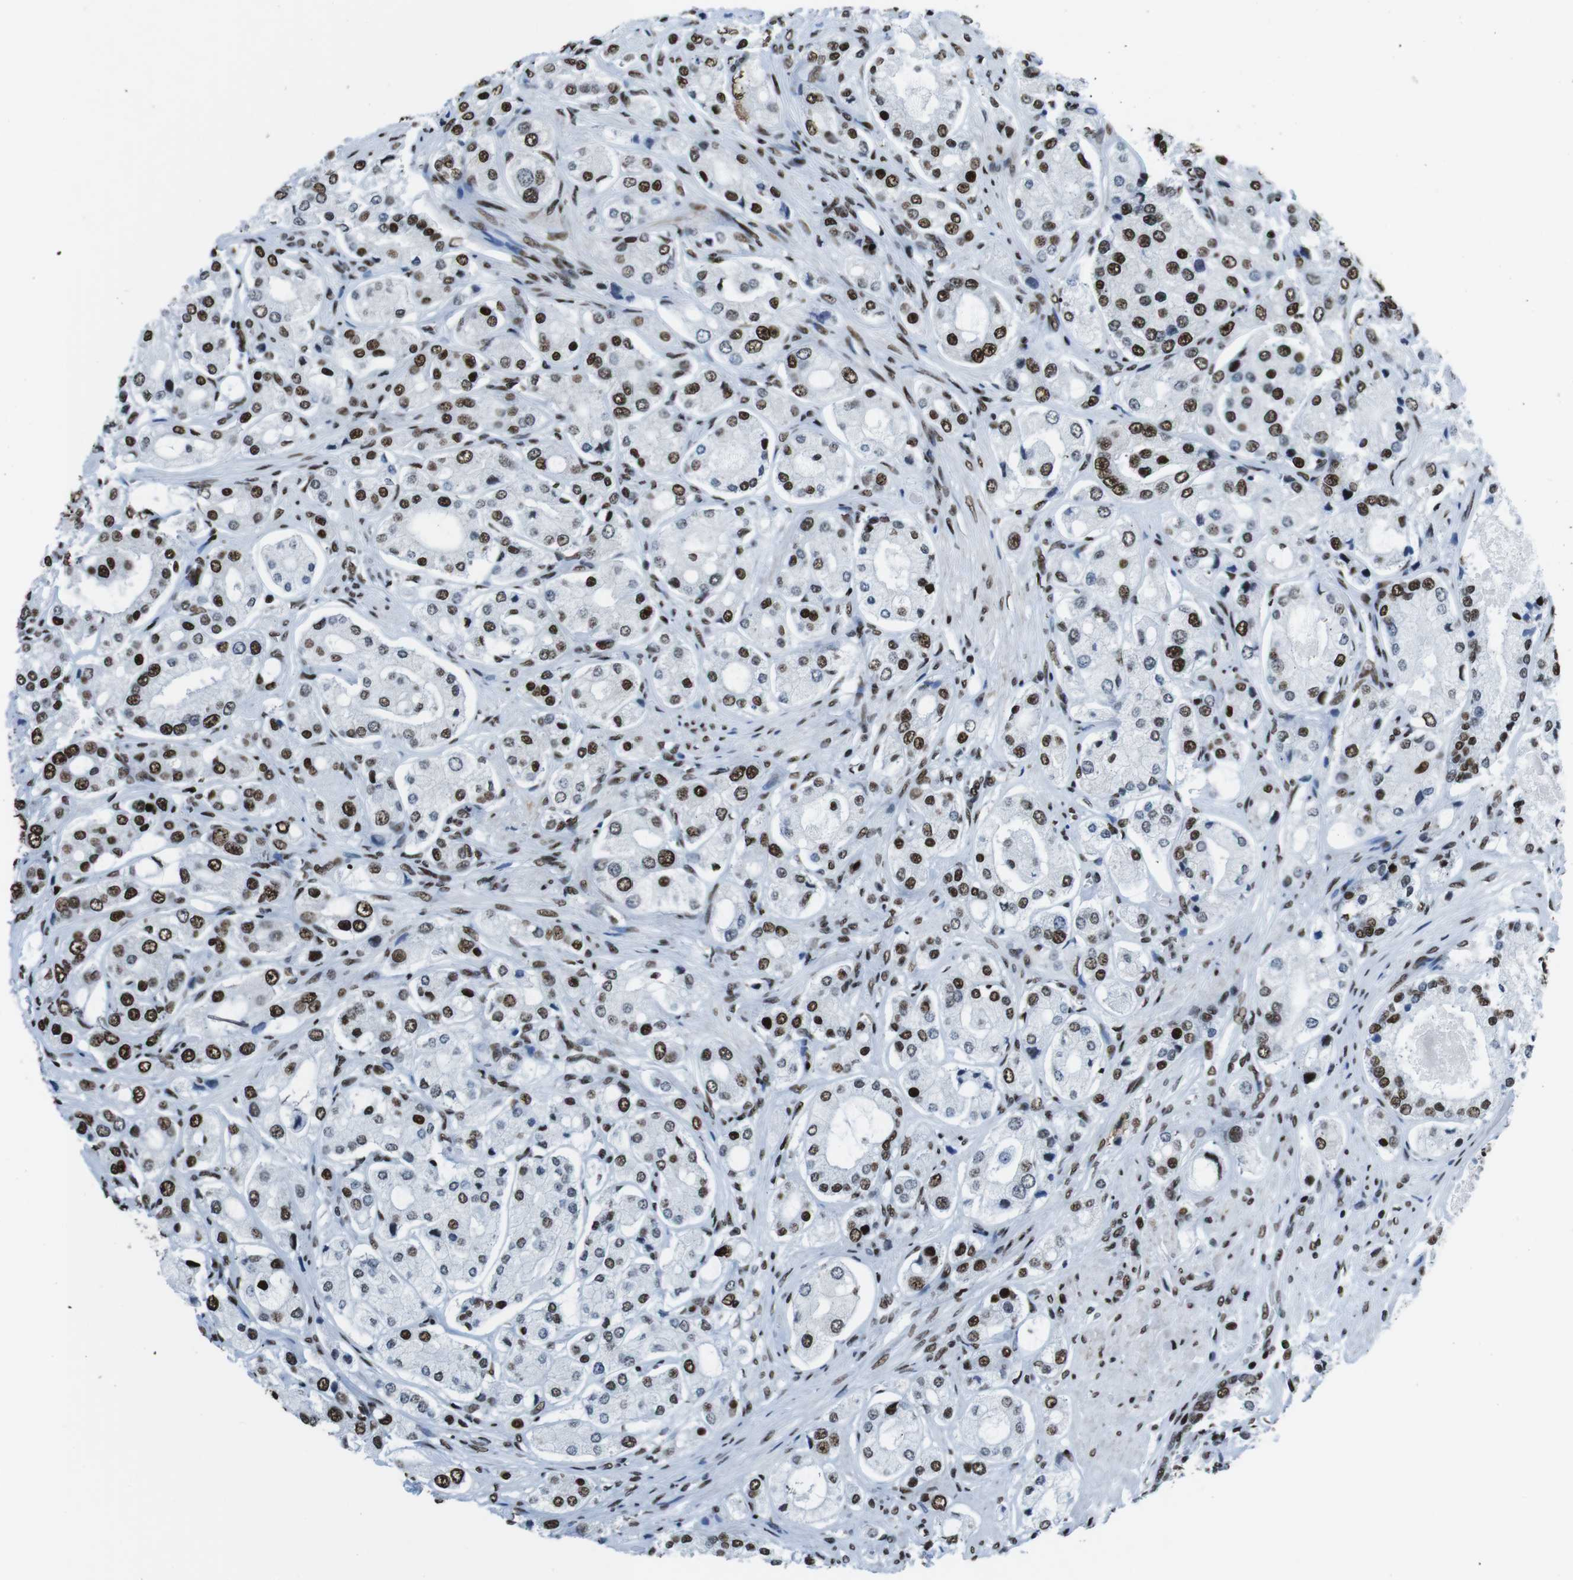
{"staining": {"intensity": "strong", "quantity": ">75%", "location": "nuclear"}, "tissue": "prostate cancer", "cell_type": "Tumor cells", "image_type": "cancer", "snomed": [{"axis": "morphology", "description": "Adenocarcinoma, High grade"}, {"axis": "topography", "description": "Prostate"}], "caption": "High-magnification brightfield microscopy of prostate cancer (high-grade adenocarcinoma) stained with DAB (3,3'-diaminobenzidine) (brown) and counterstained with hematoxylin (blue). tumor cells exhibit strong nuclear positivity is seen in about>75% of cells.", "gene": "CITED2", "patient": {"sex": "male", "age": 65}}